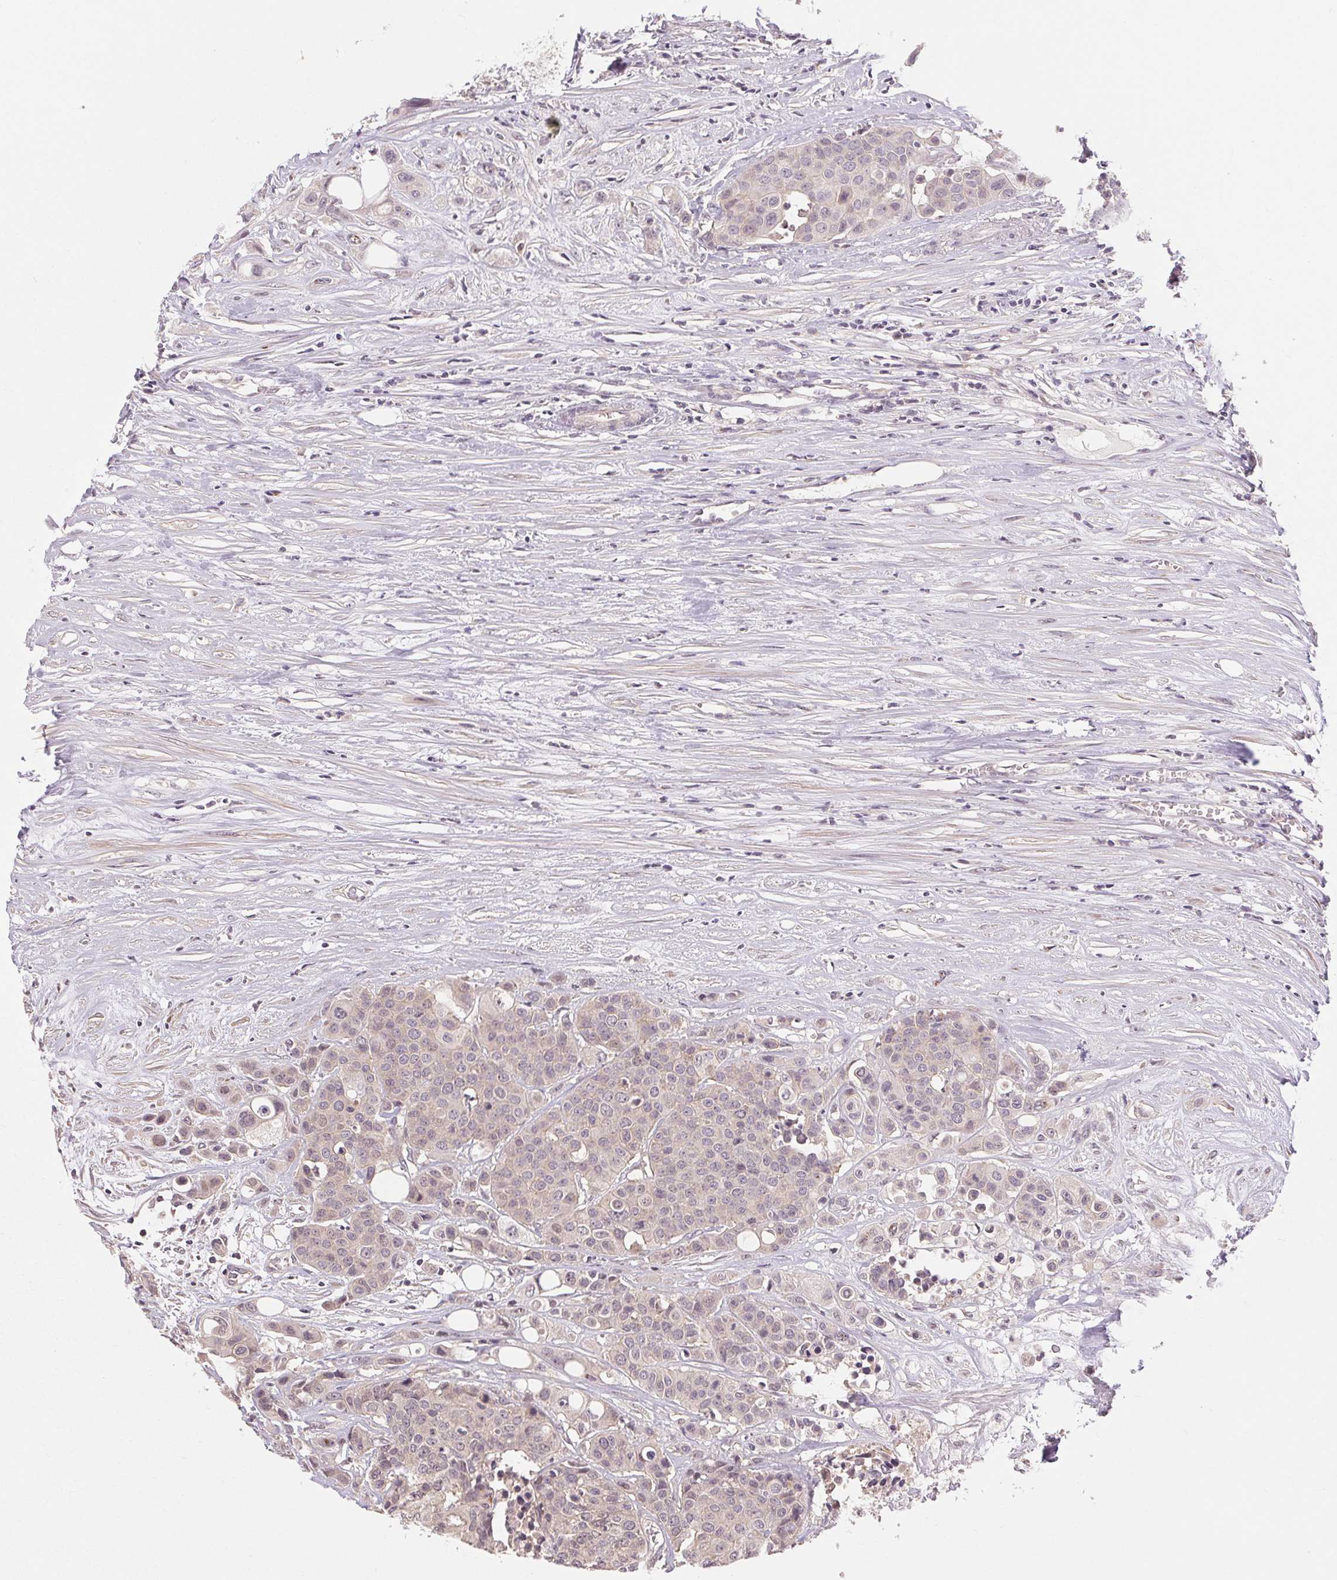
{"staining": {"intensity": "negative", "quantity": "none", "location": "none"}, "tissue": "carcinoid", "cell_type": "Tumor cells", "image_type": "cancer", "snomed": [{"axis": "morphology", "description": "Carcinoid, malignant, NOS"}, {"axis": "topography", "description": "Colon"}], "caption": "Carcinoid was stained to show a protein in brown. There is no significant staining in tumor cells.", "gene": "ATP1B3", "patient": {"sex": "male", "age": 81}}